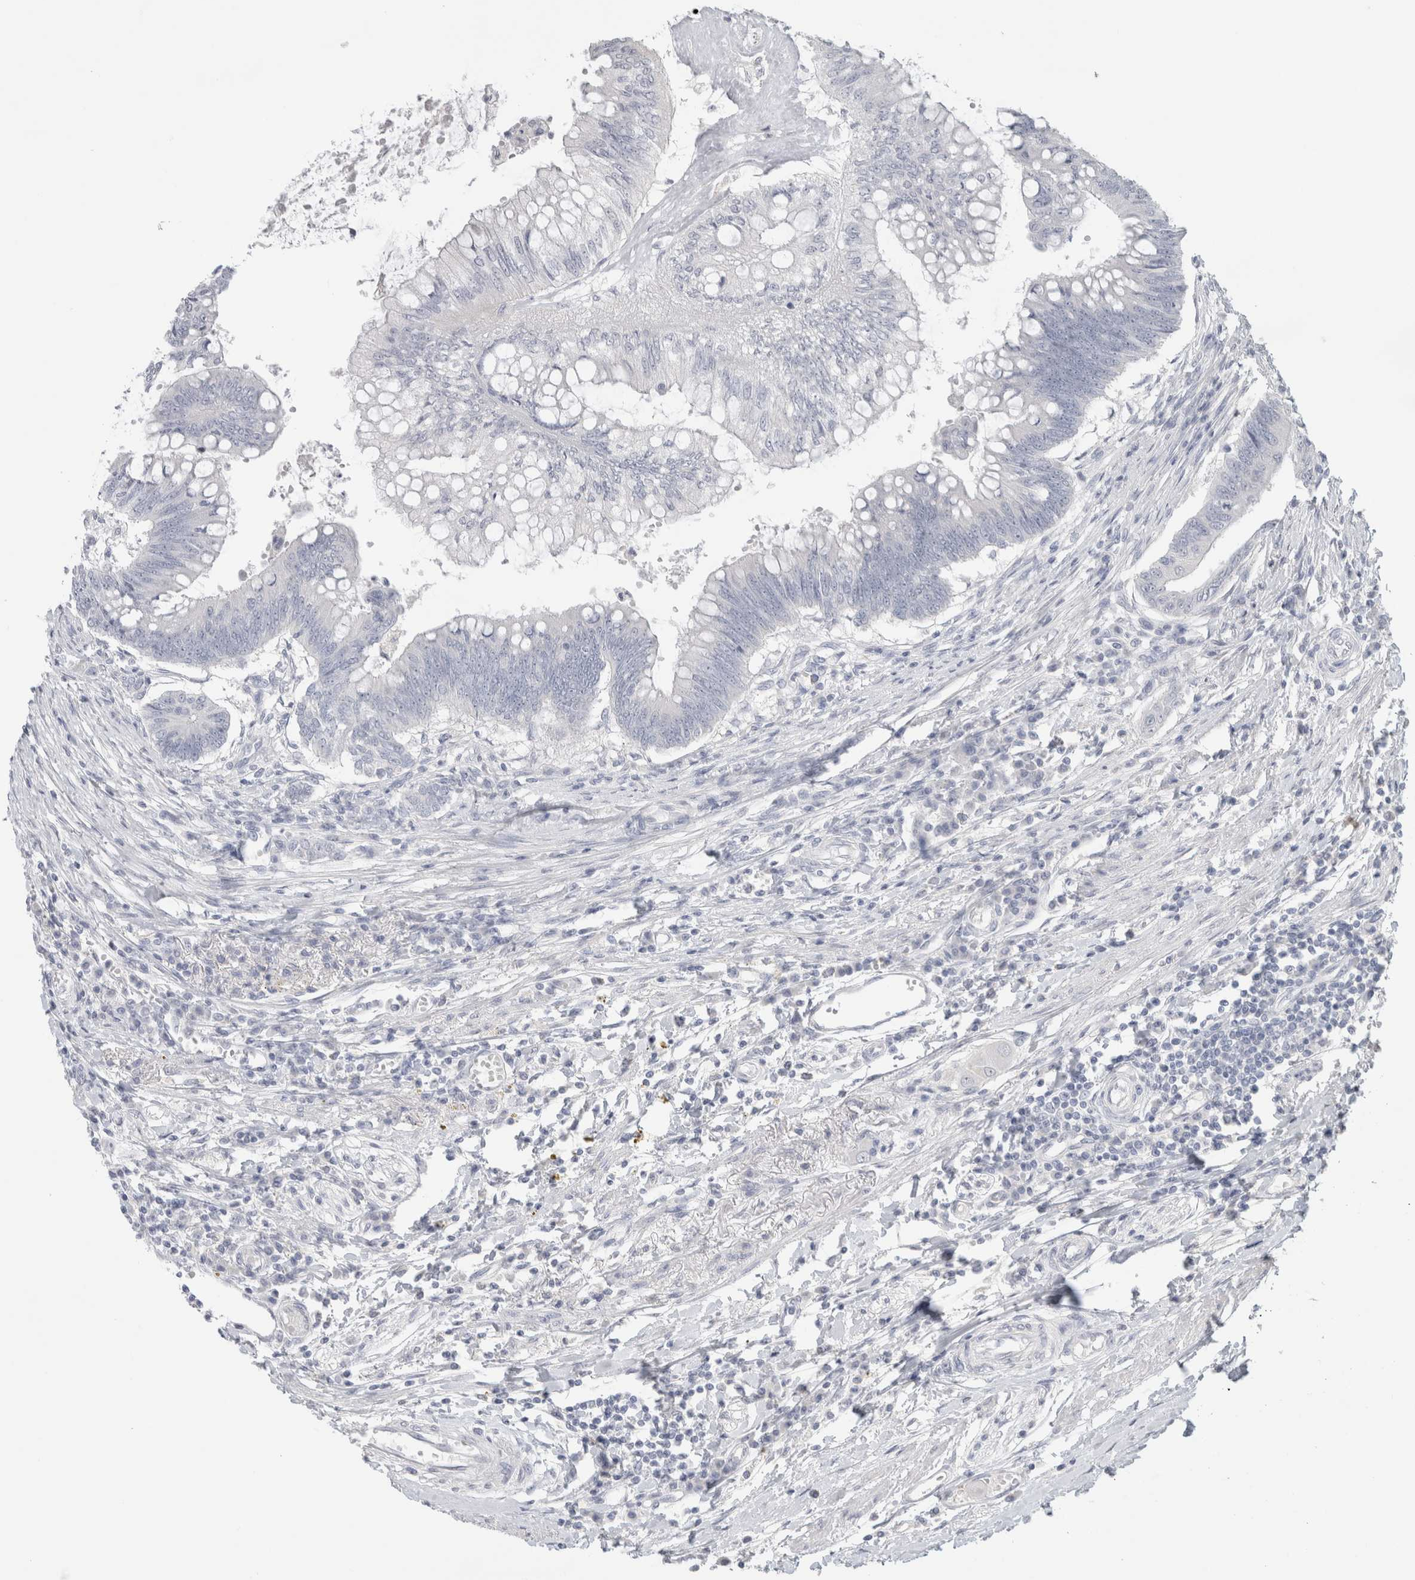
{"staining": {"intensity": "negative", "quantity": "none", "location": "none"}, "tissue": "colorectal cancer", "cell_type": "Tumor cells", "image_type": "cancer", "snomed": [{"axis": "morphology", "description": "Adenoma, NOS"}, {"axis": "morphology", "description": "Adenocarcinoma, NOS"}, {"axis": "topography", "description": "Colon"}], "caption": "Colorectal cancer (adenocarcinoma) stained for a protein using immunohistochemistry reveals no expression tumor cells.", "gene": "SLC6A1", "patient": {"sex": "male", "age": 79}}